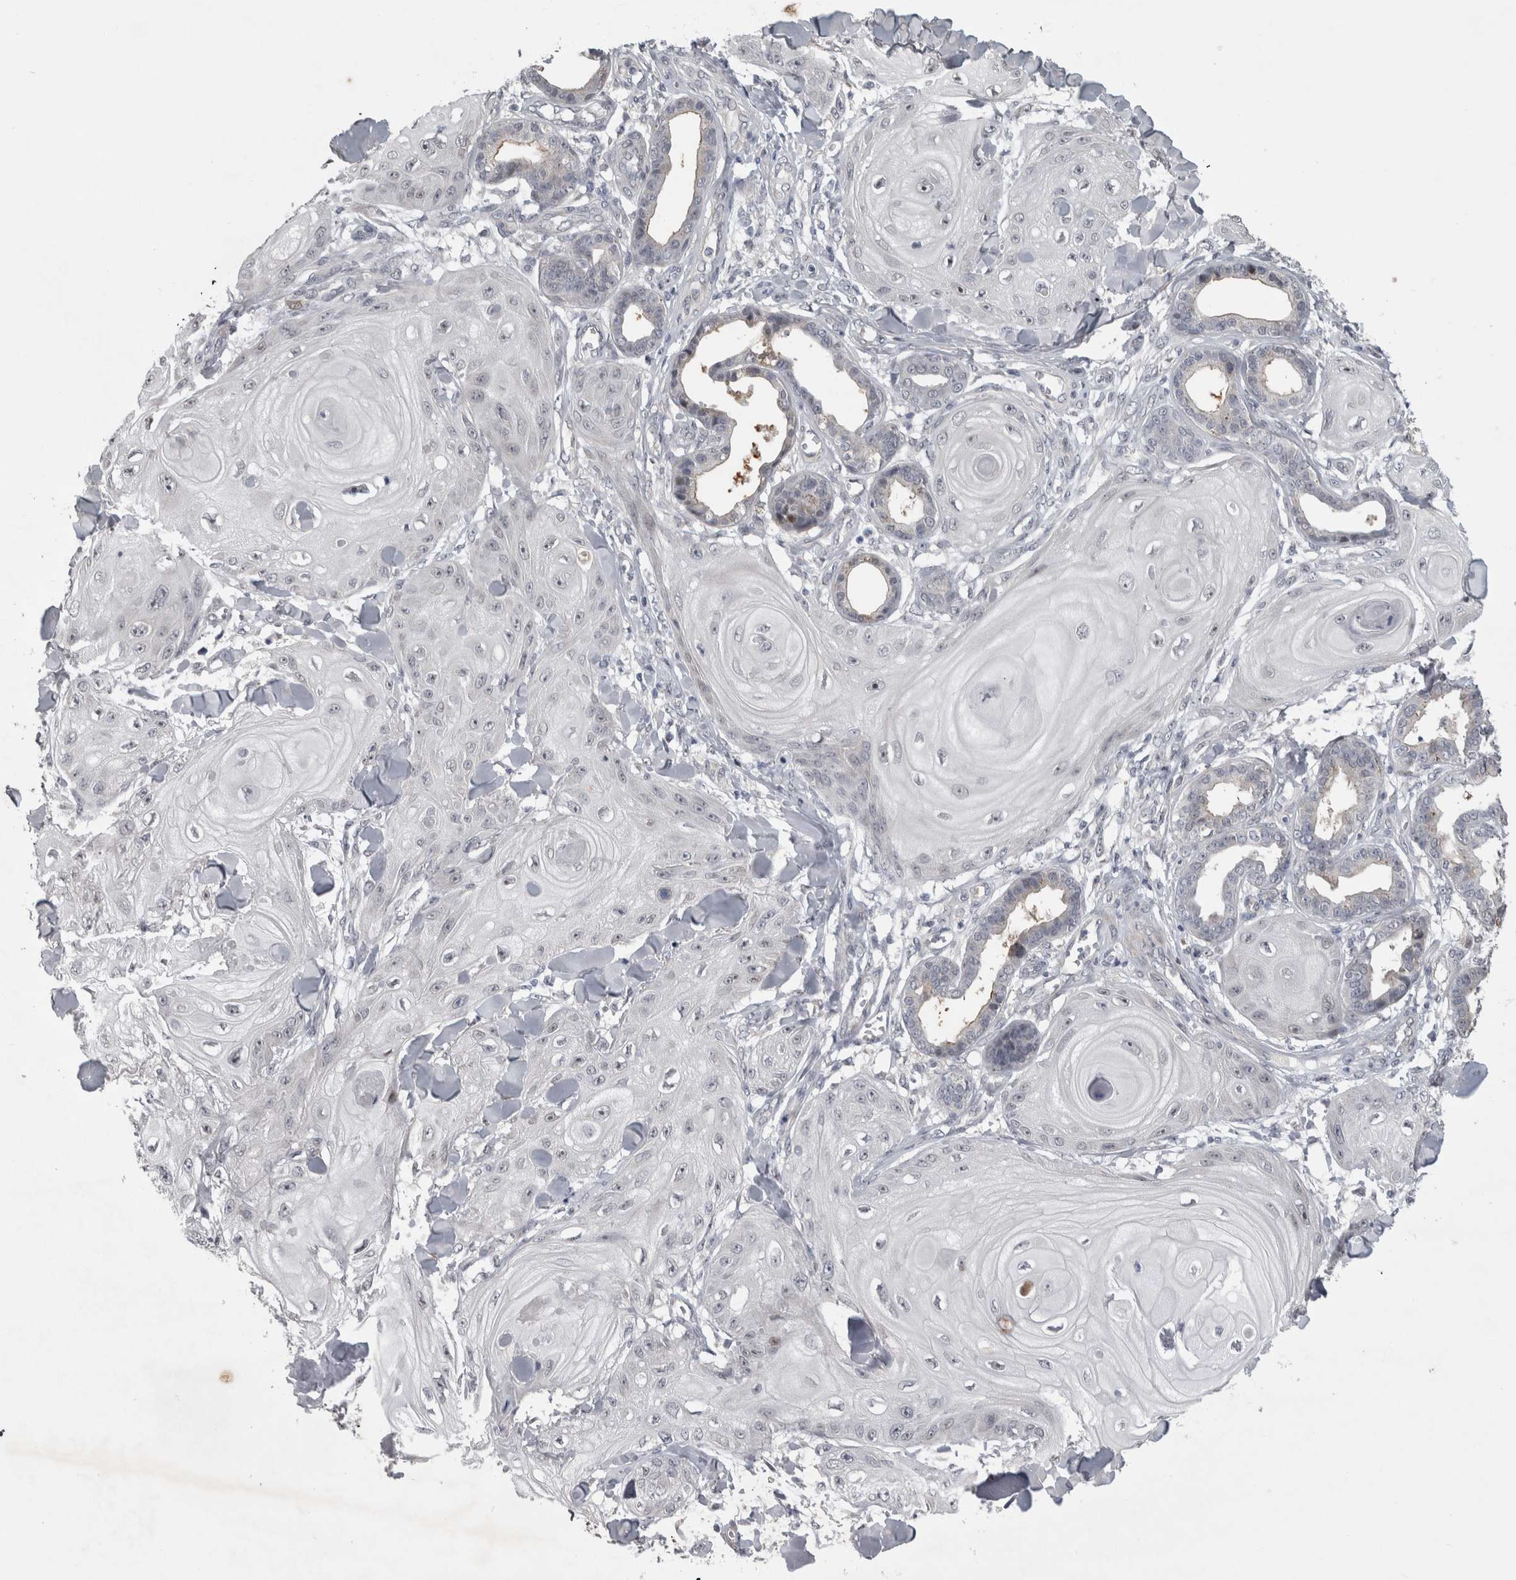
{"staining": {"intensity": "negative", "quantity": "none", "location": "none"}, "tissue": "skin cancer", "cell_type": "Tumor cells", "image_type": "cancer", "snomed": [{"axis": "morphology", "description": "Squamous cell carcinoma, NOS"}, {"axis": "topography", "description": "Skin"}], "caption": "There is no significant staining in tumor cells of squamous cell carcinoma (skin).", "gene": "IFI44", "patient": {"sex": "male", "age": 74}}